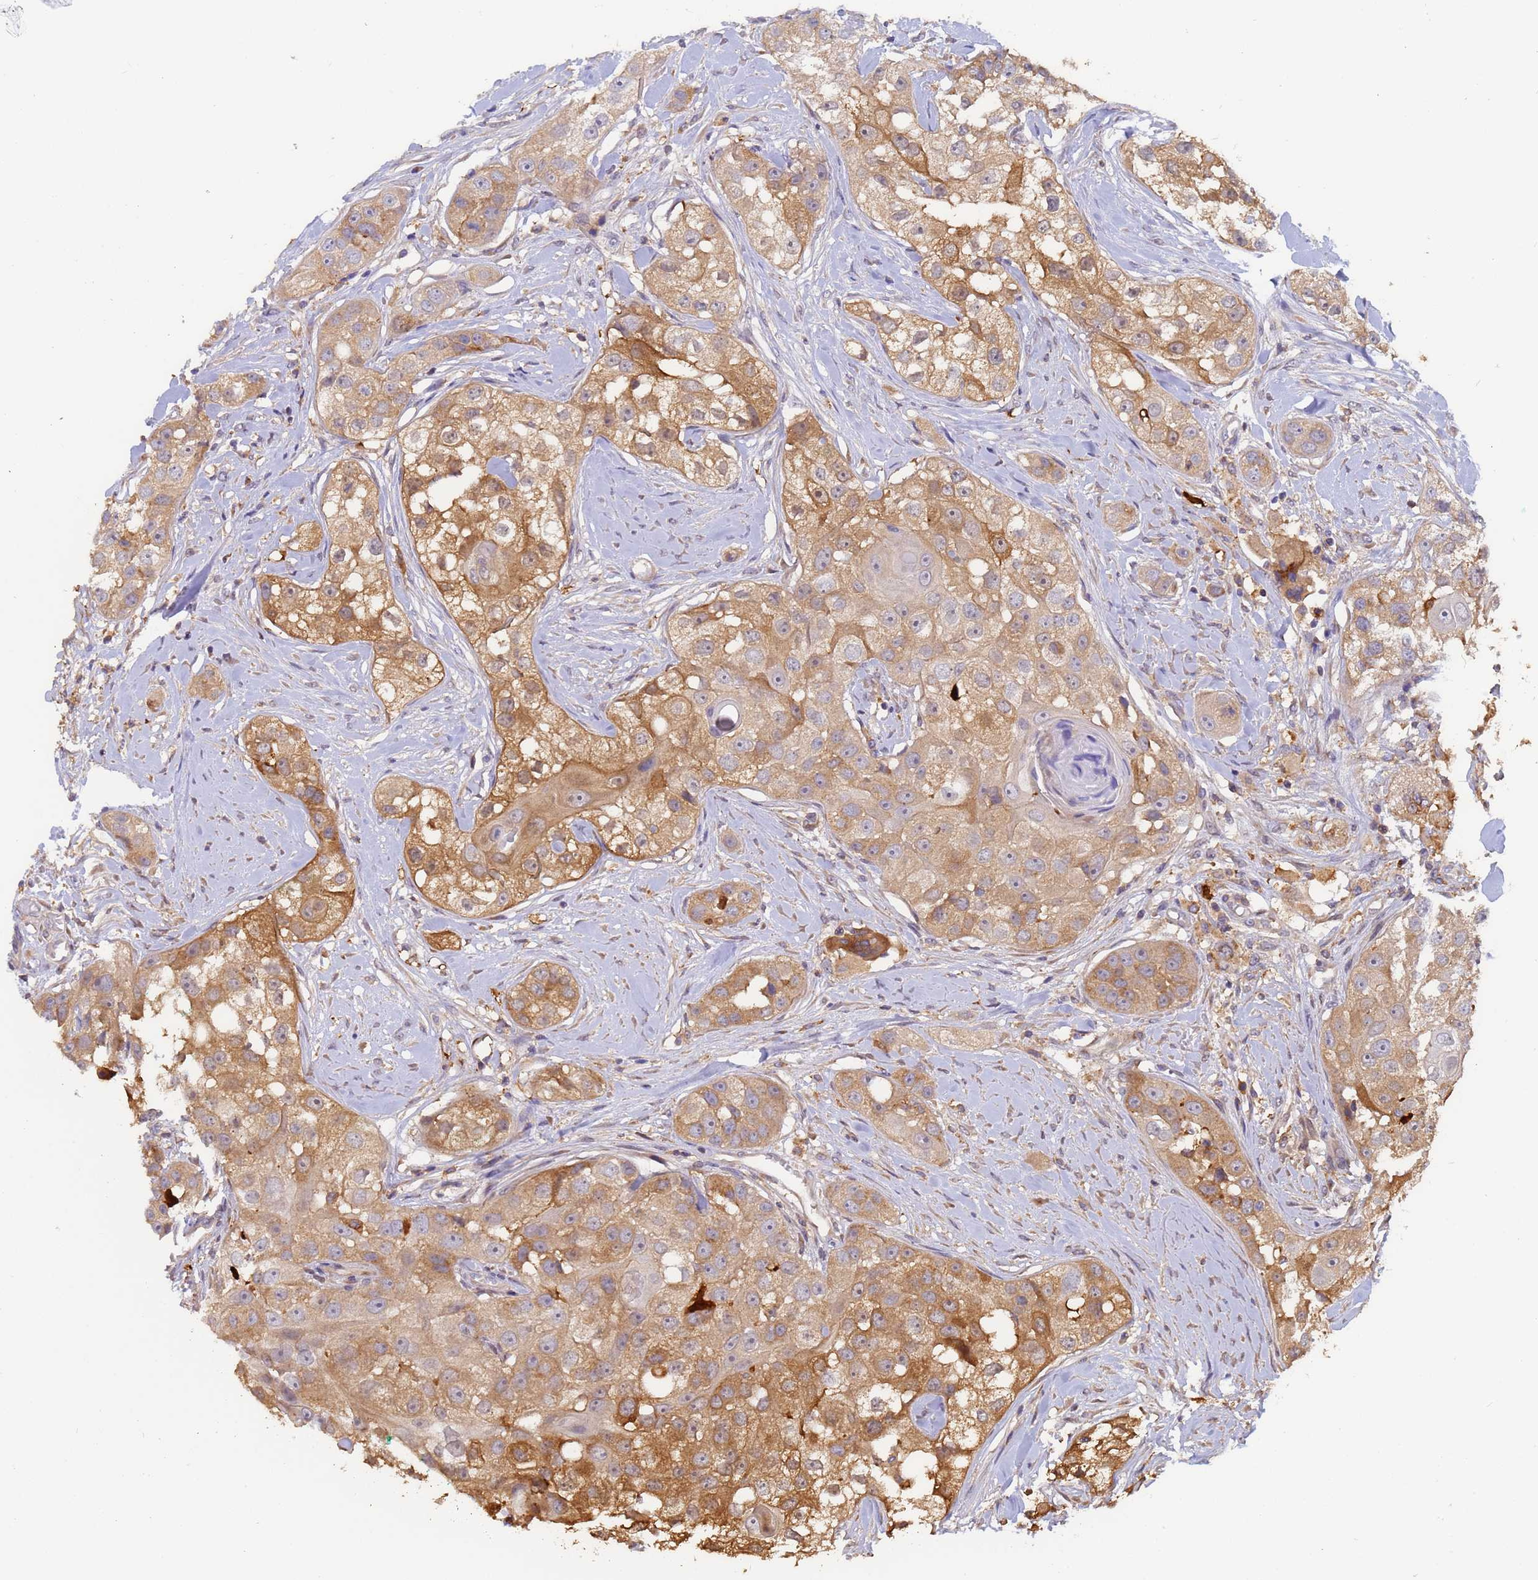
{"staining": {"intensity": "moderate", "quantity": ">75%", "location": "cytoplasmic/membranous"}, "tissue": "head and neck cancer", "cell_type": "Tumor cells", "image_type": "cancer", "snomed": [{"axis": "morphology", "description": "Normal tissue, NOS"}, {"axis": "morphology", "description": "Squamous cell carcinoma, NOS"}, {"axis": "topography", "description": "Skeletal muscle"}, {"axis": "topography", "description": "Head-Neck"}], "caption": "Immunohistochemistry (IHC) of human head and neck squamous cell carcinoma demonstrates medium levels of moderate cytoplasmic/membranous positivity in approximately >75% of tumor cells.", "gene": "M6PR", "patient": {"sex": "male", "age": 51}}